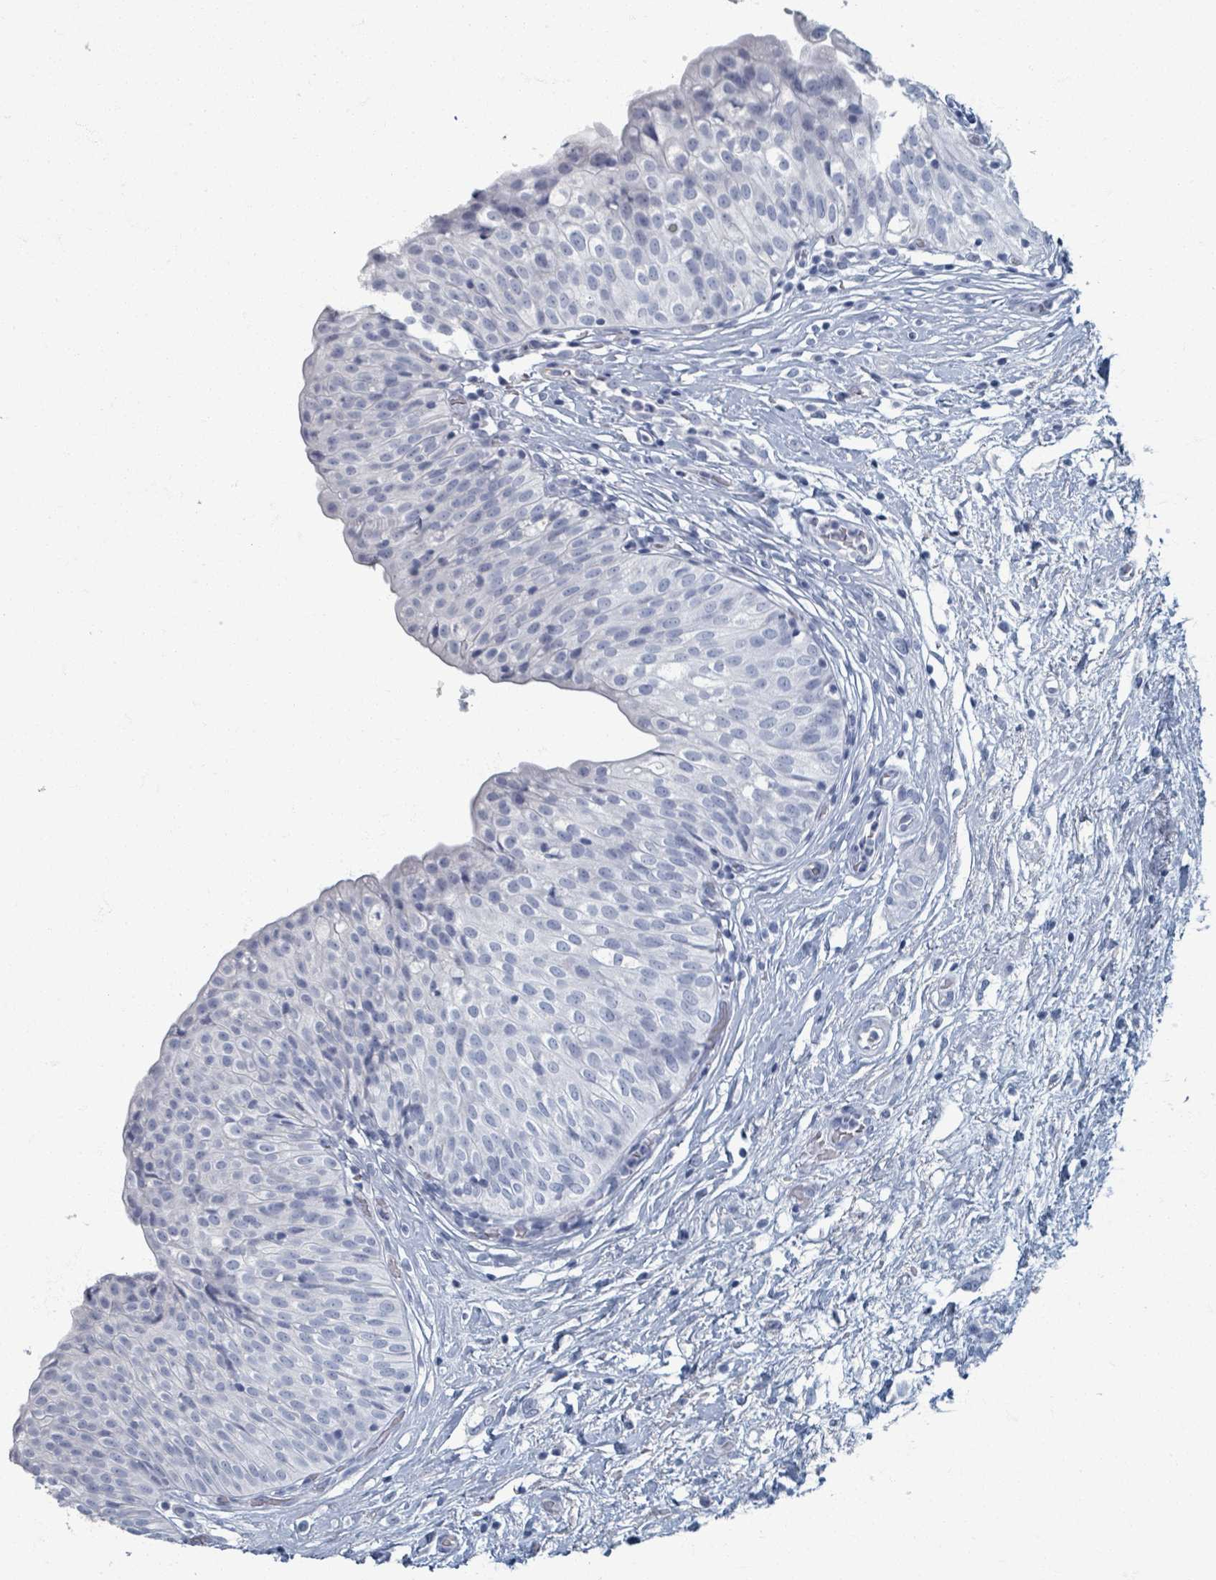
{"staining": {"intensity": "negative", "quantity": "none", "location": "none"}, "tissue": "urinary bladder", "cell_type": "Urothelial cells", "image_type": "normal", "snomed": [{"axis": "morphology", "description": "Normal tissue, NOS"}, {"axis": "topography", "description": "Urinary bladder"}], "caption": "This is an IHC histopathology image of normal urinary bladder. There is no staining in urothelial cells.", "gene": "TAS2R1", "patient": {"sex": "male", "age": 55}}